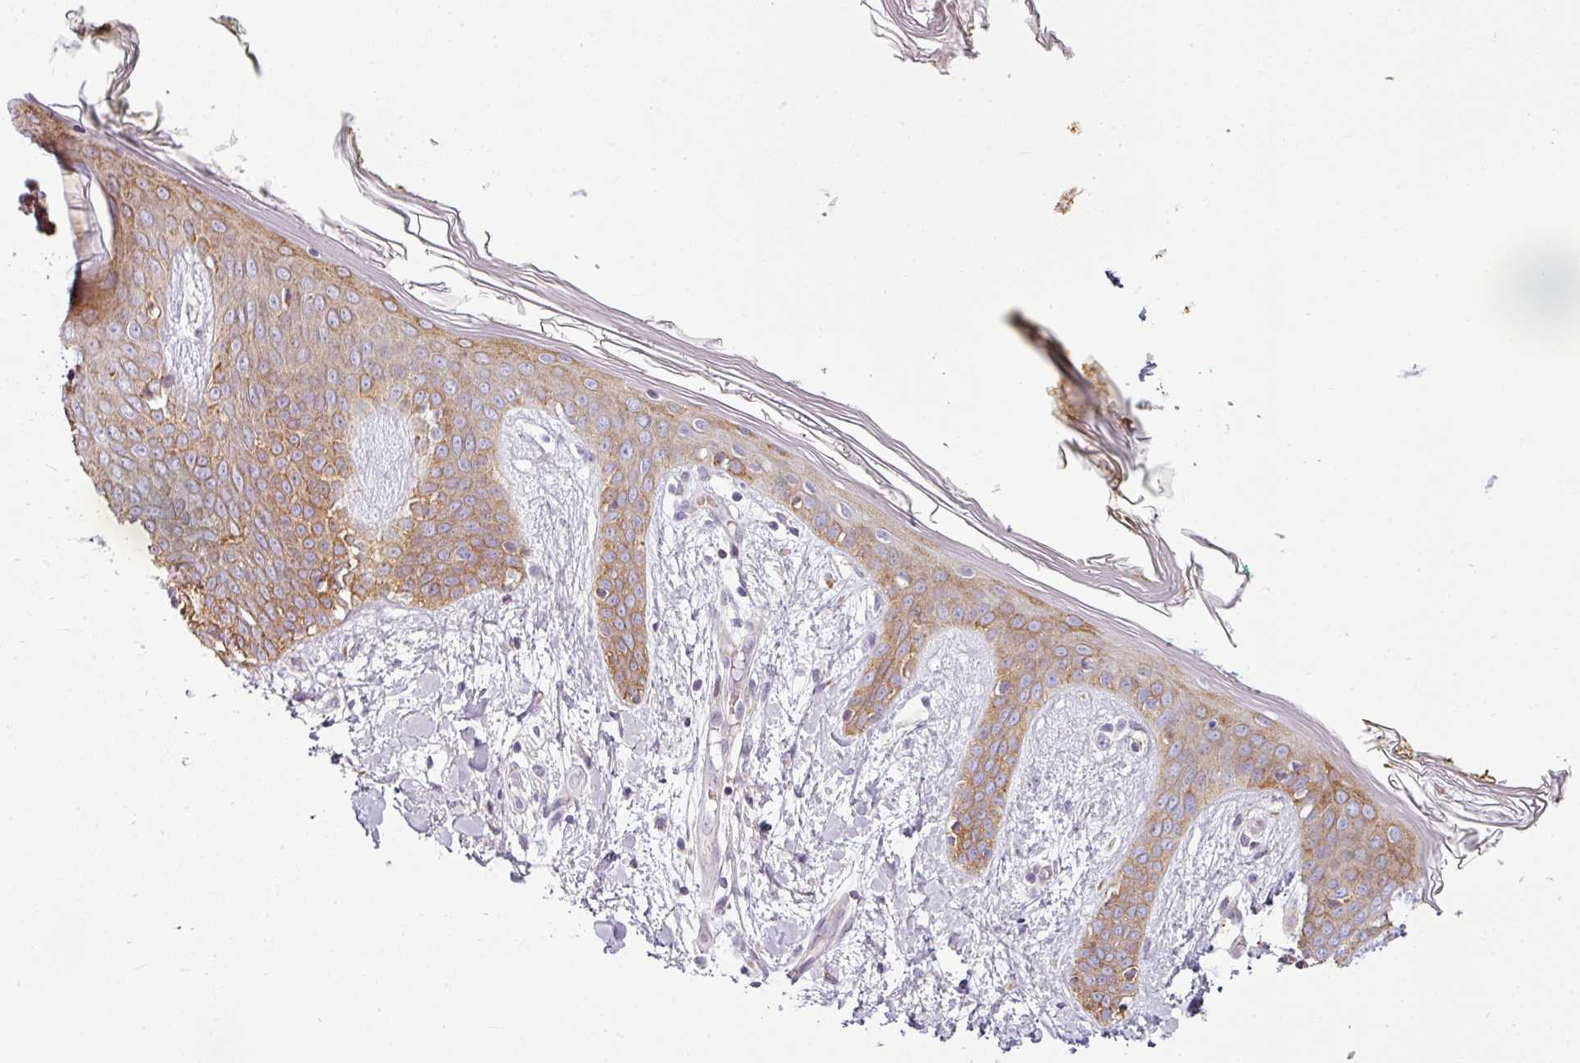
{"staining": {"intensity": "moderate", "quantity": ">75%", "location": "cytoplasmic/membranous"}, "tissue": "skin", "cell_type": "Fibroblasts", "image_type": "normal", "snomed": [{"axis": "morphology", "description": "Normal tissue, NOS"}, {"axis": "topography", "description": "Skin"}], "caption": "An immunohistochemistry (IHC) photomicrograph of unremarkable tissue is shown. Protein staining in brown labels moderate cytoplasmic/membranous positivity in skin within fibroblasts.", "gene": "ANKRD18A", "patient": {"sex": "female", "age": 34}}